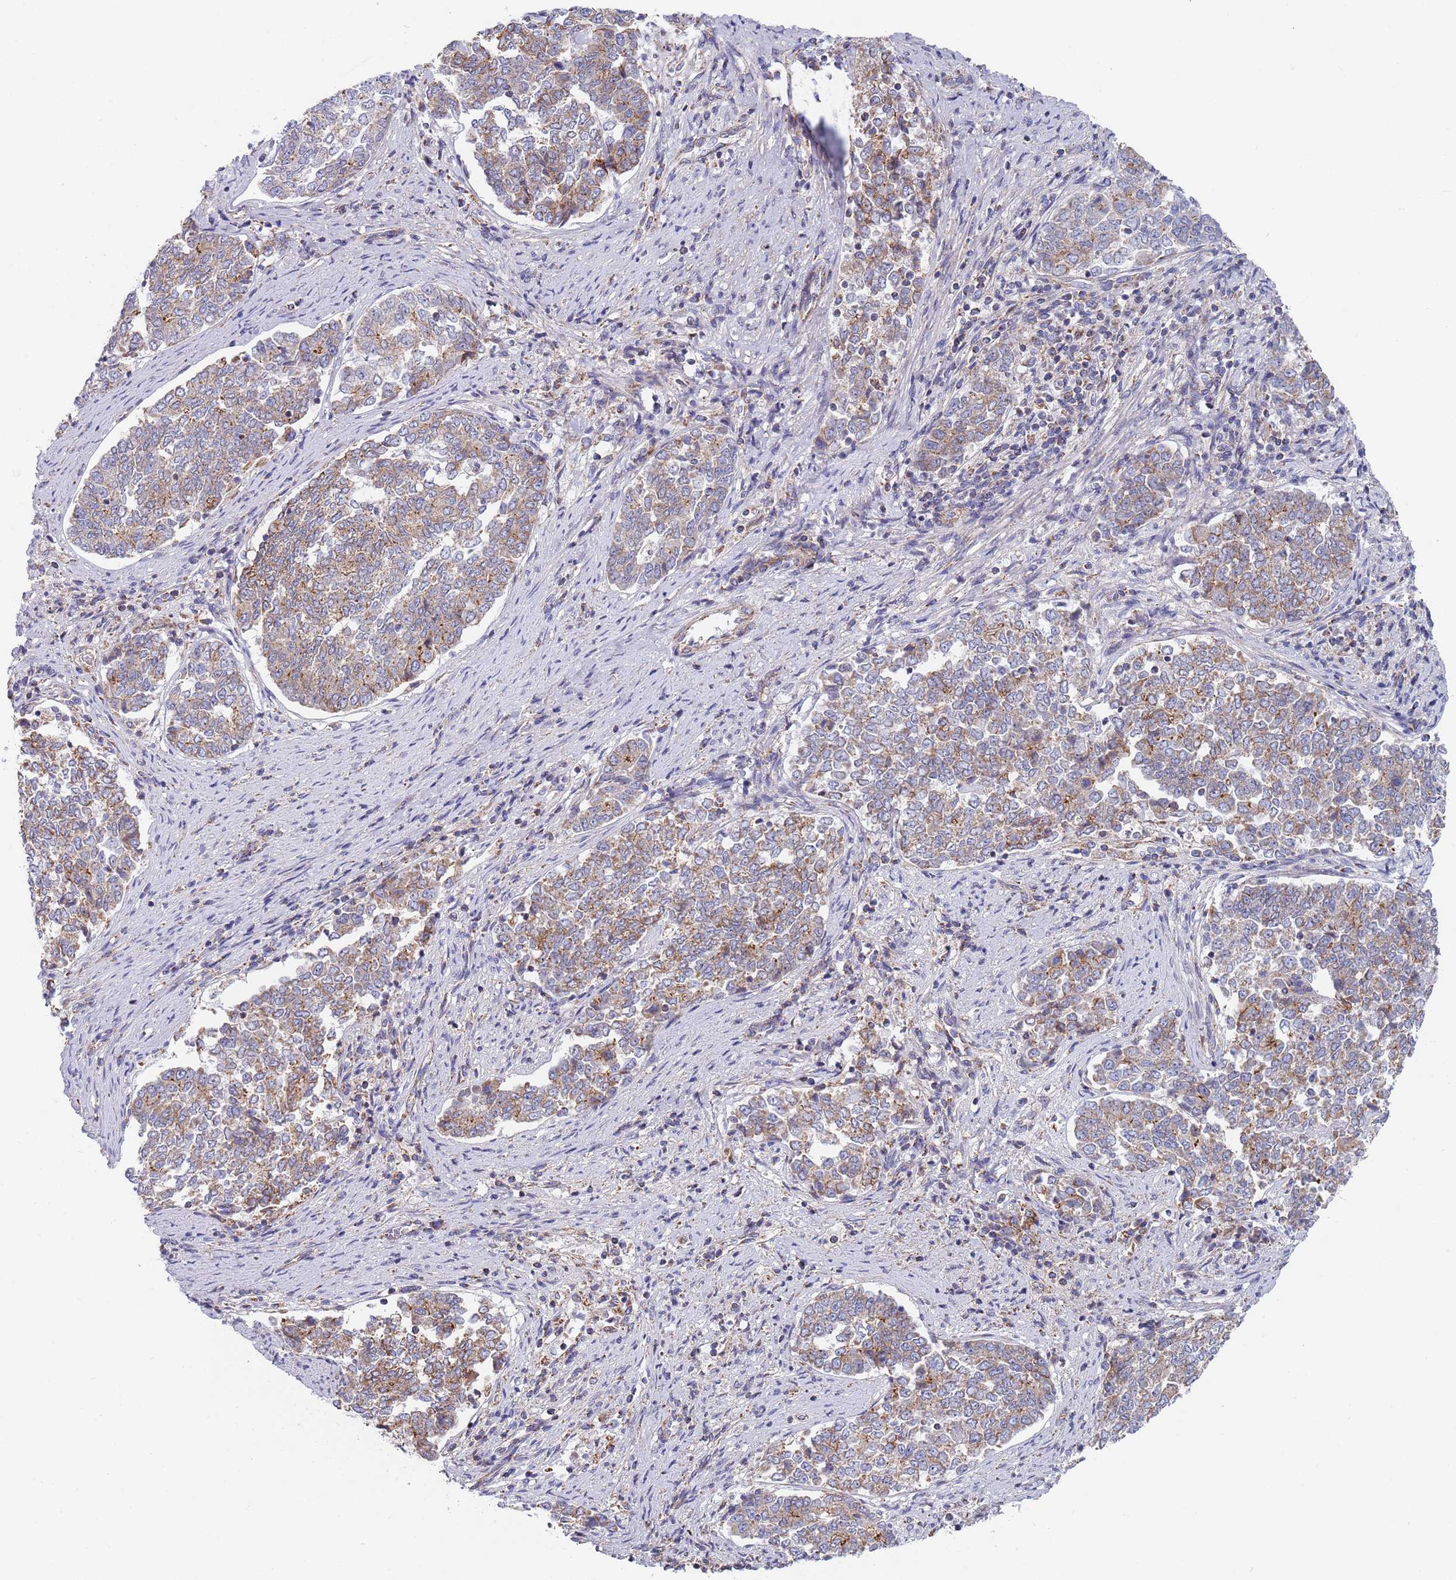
{"staining": {"intensity": "moderate", "quantity": "25%-75%", "location": "cytoplasmic/membranous"}, "tissue": "endometrial cancer", "cell_type": "Tumor cells", "image_type": "cancer", "snomed": [{"axis": "morphology", "description": "Adenocarcinoma, NOS"}, {"axis": "topography", "description": "Endometrium"}], "caption": "Immunohistochemical staining of adenocarcinoma (endometrial) shows moderate cytoplasmic/membranous protein positivity in approximately 25%-75% of tumor cells.", "gene": "PWWP3A", "patient": {"sex": "female", "age": 80}}